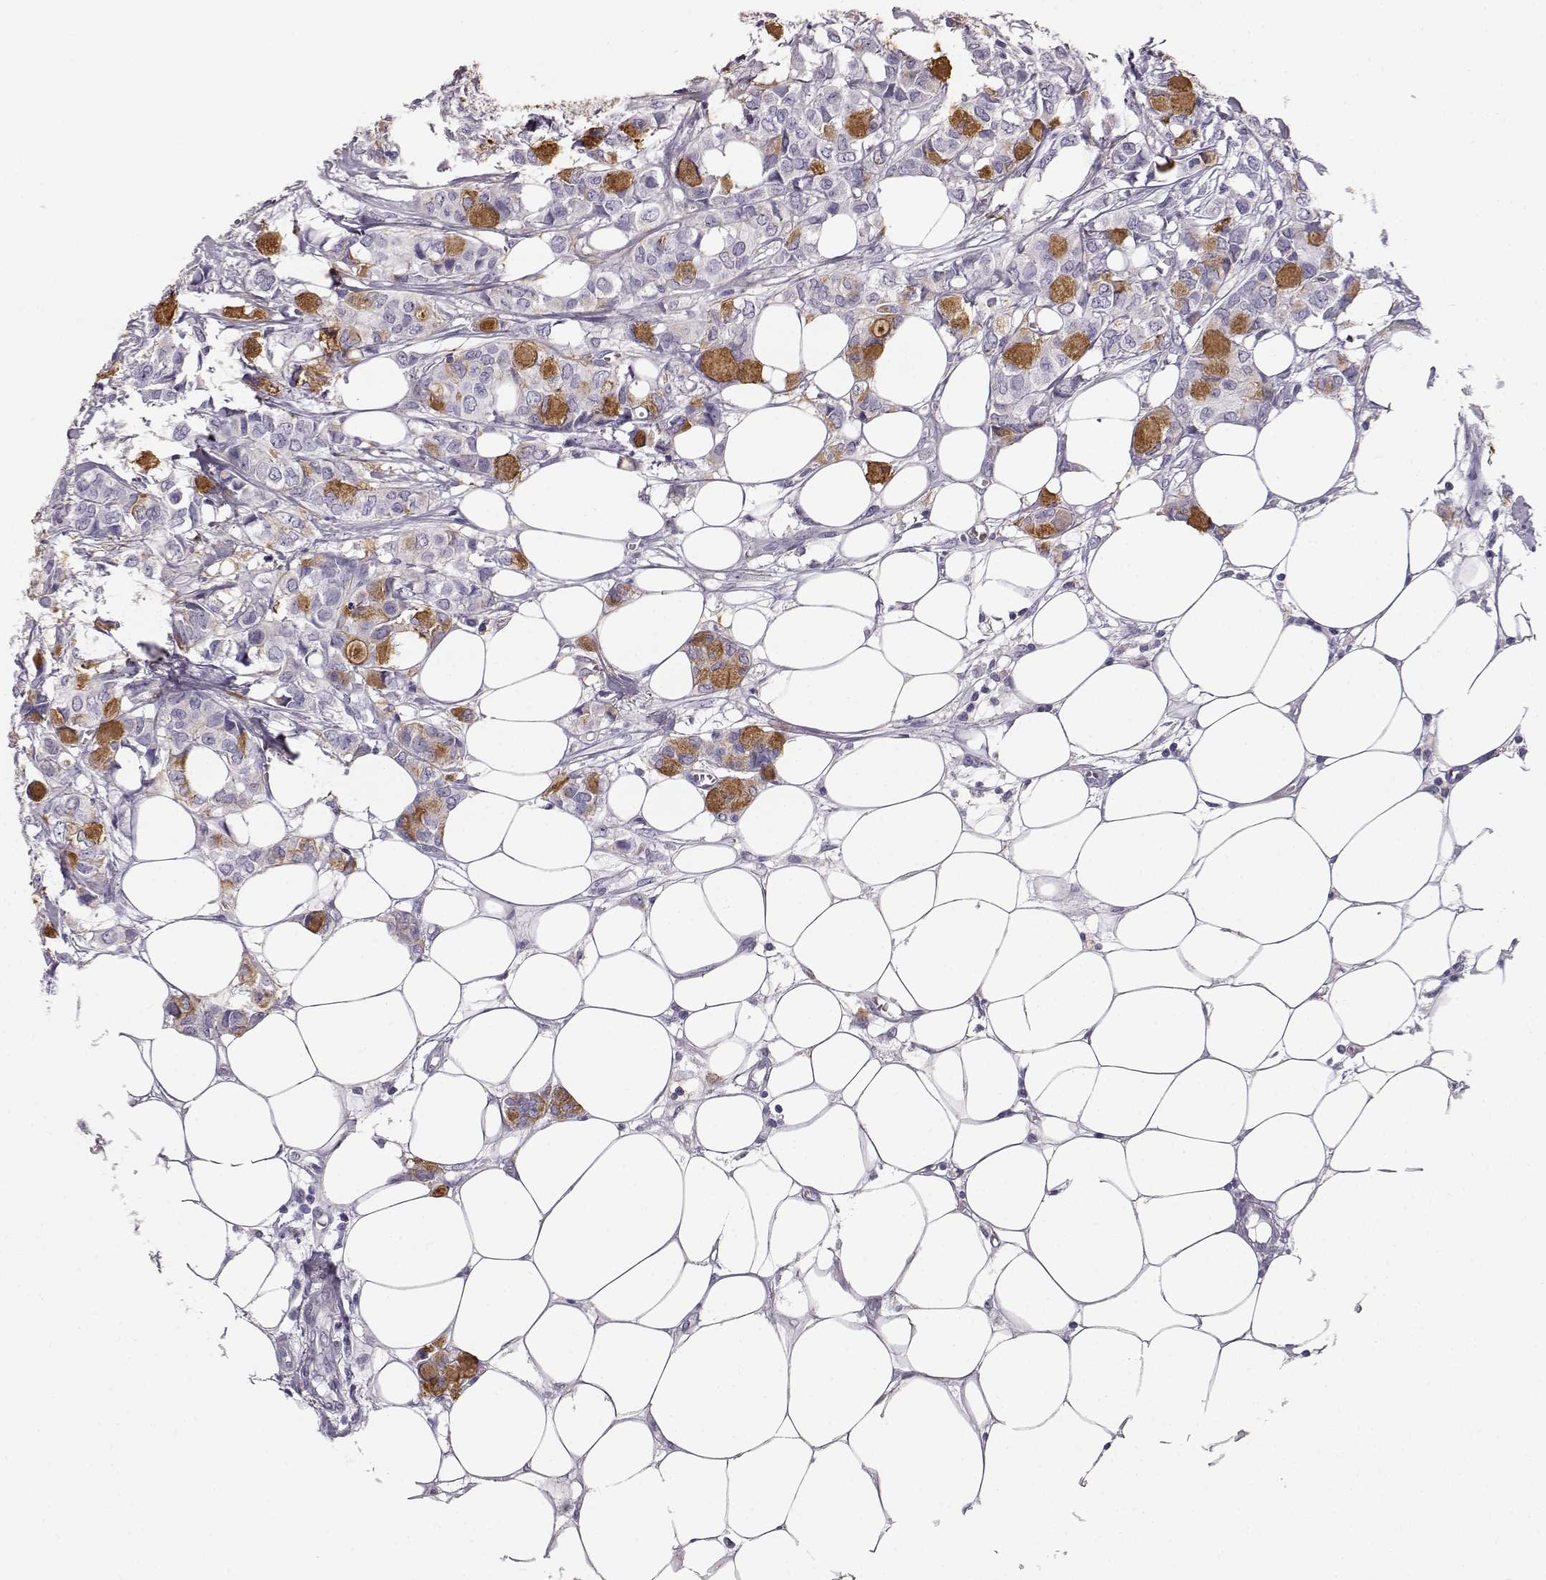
{"staining": {"intensity": "weak", "quantity": "<25%", "location": "cytoplasmic/membranous"}, "tissue": "breast cancer", "cell_type": "Tumor cells", "image_type": "cancer", "snomed": [{"axis": "morphology", "description": "Duct carcinoma"}, {"axis": "topography", "description": "Breast"}], "caption": "This micrograph is of breast infiltrating ductal carcinoma stained with immunohistochemistry (IHC) to label a protein in brown with the nuclei are counter-stained blue. There is no staining in tumor cells. Nuclei are stained in blue.", "gene": "NPTXR", "patient": {"sex": "female", "age": 85}}